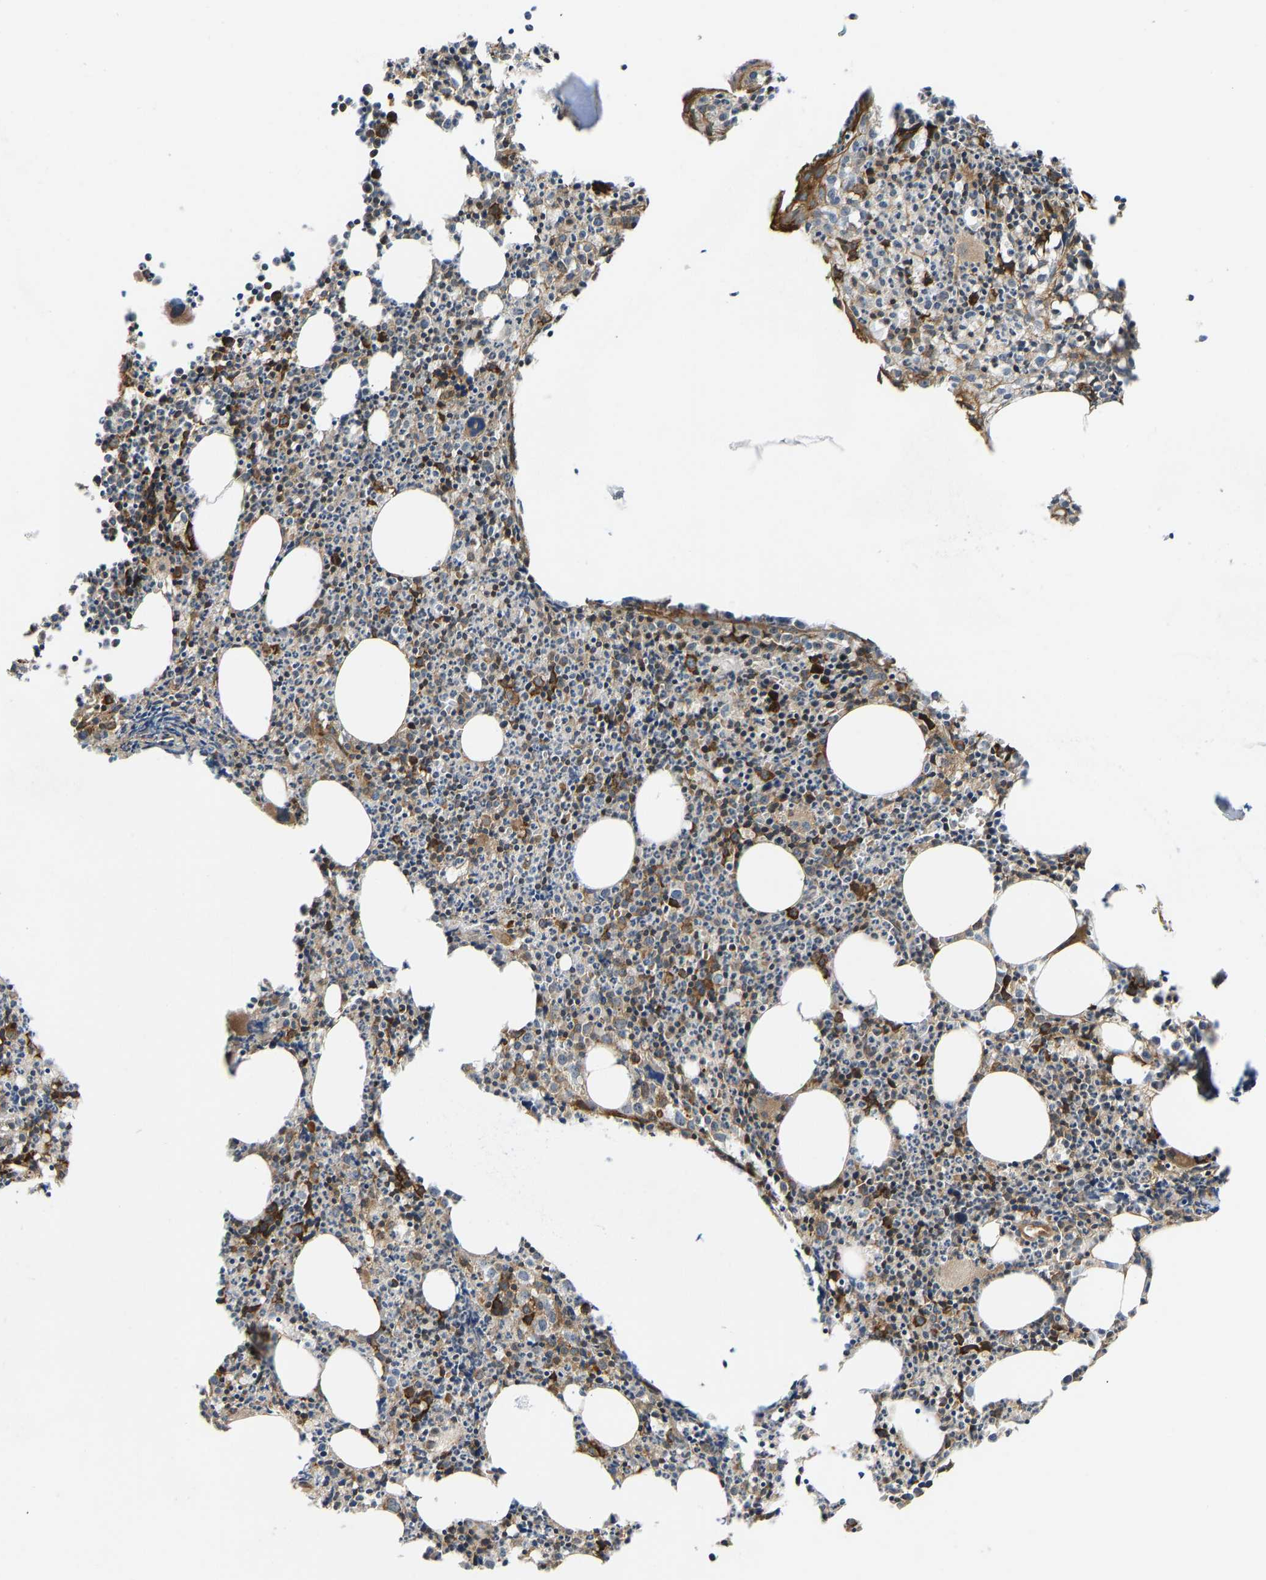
{"staining": {"intensity": "strong", "quantity": "<25%", "location": "cytoplasmic/membranous"}, "tissue": "bone marrow", "cell_type": "Hematopoietic cells", "image_type": "normal", "snomed": [{"axis": "morphology", "description": "Normal tissue, NOS"}, {"axis": "morphology", "description": "Inflammation, NOS"}, {"axis": "topography", "description": "Bone marrow"}], "caption": "Bone marrow stained with DAB immunohistochemistry demonstrates medium levels of strong cytoplasmic/membranous staining in about <25% of hematopoietic cells. The protein is stained brown, and the nuclei are stained in blue (DAB IHC with brightfield microscopy, high magnification).", "gene": "RASGRF2", "patient": {"sex": "female", "age": 53}}